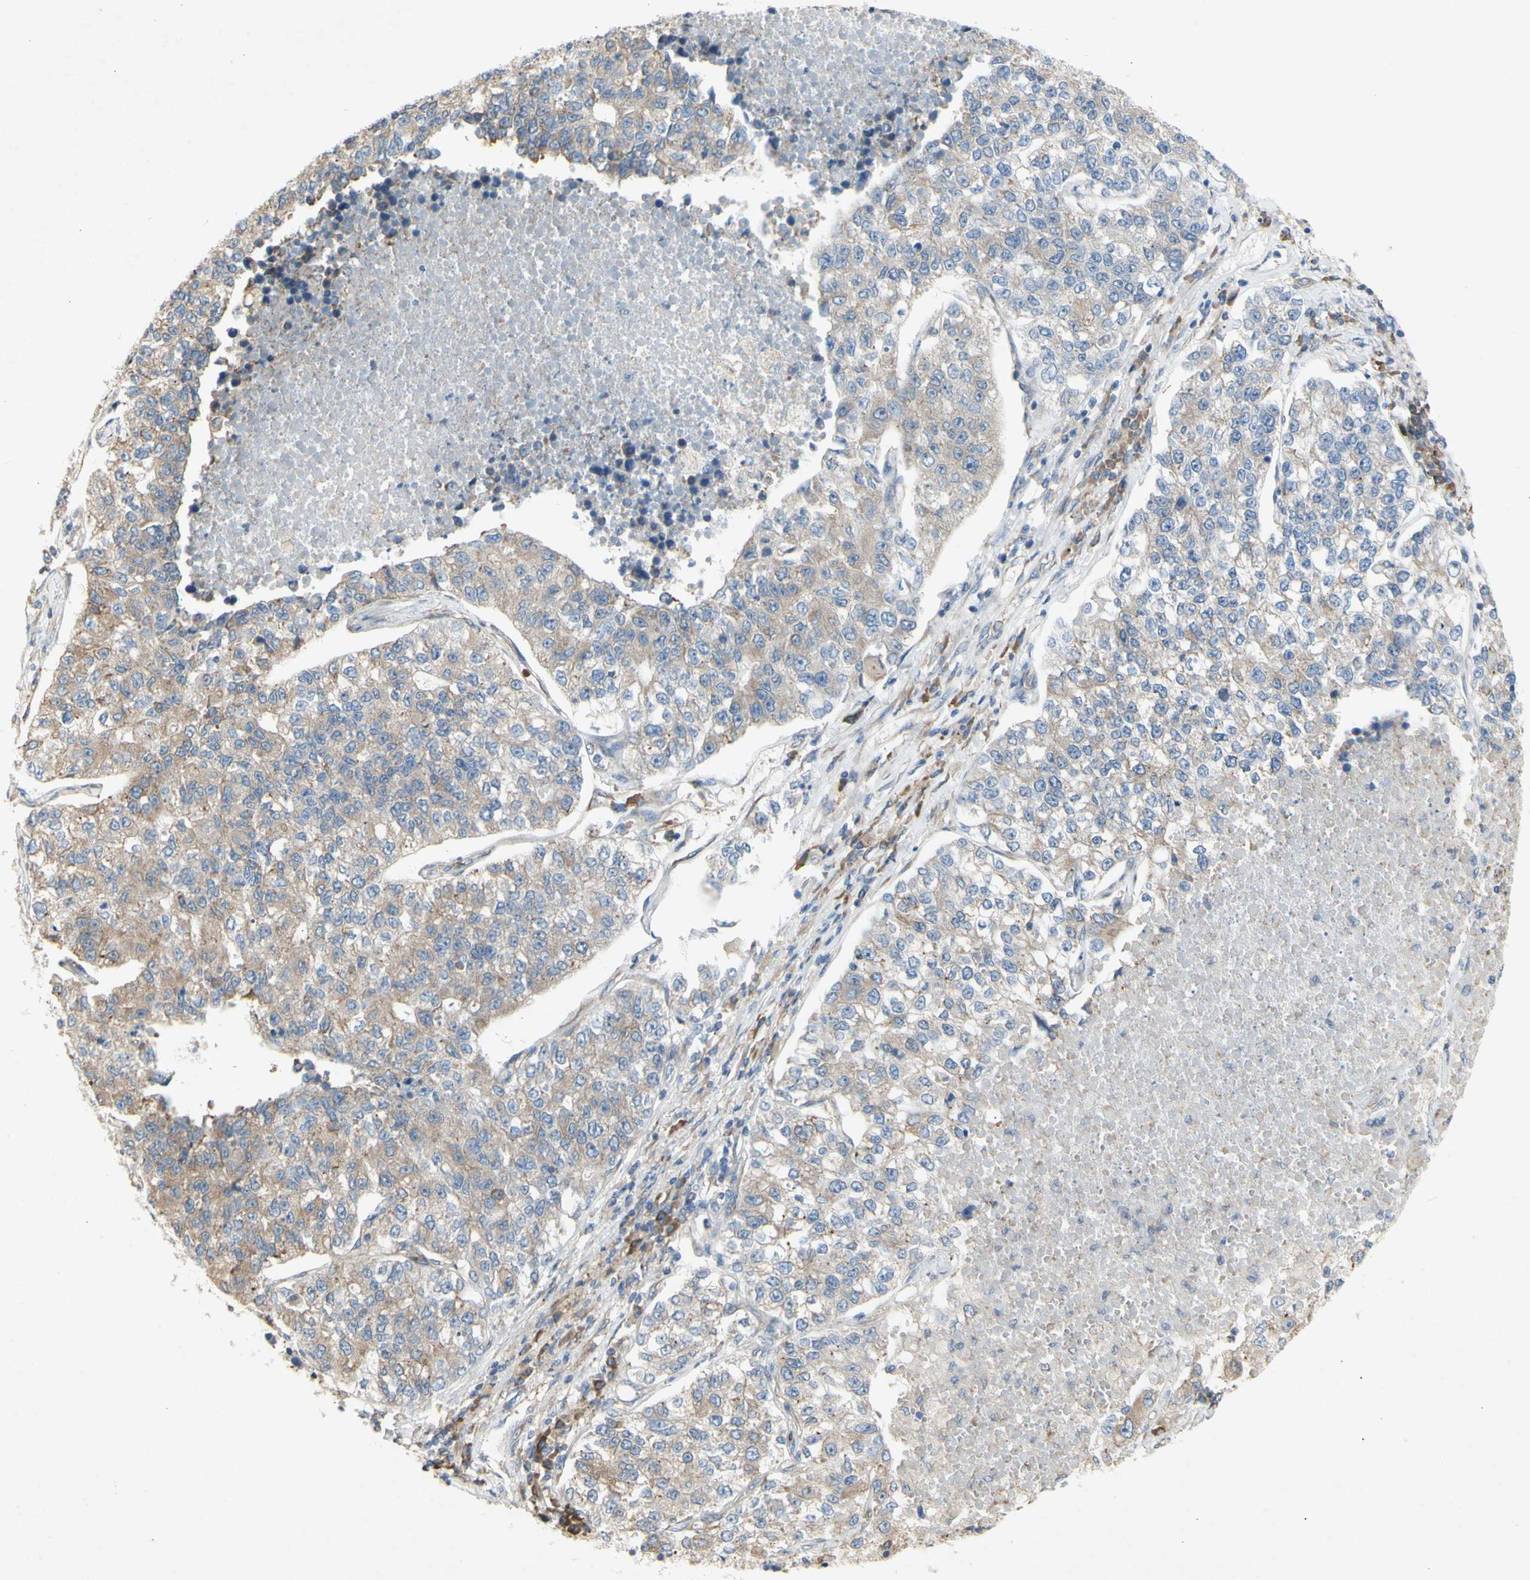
{"staining": {"intensity": "weak", "quantity": ">75%", "location": "cytoplasmic/membranous"}, "tissue": "lung cancer", "cell_type": "Tumor cells", "image_type": "cancer", "snomed": [{"axis": "morphology", "description": "Adenocarcinoma, NOS"}, {"axis": "topography", "description": "Lung"}], "caption": "Immunohistochemistry (IHC) histopathology image of neoplastic tissue: human lung cancer (adenocarcinoma) stained using immunohistochemistry displays low levels of weak protein expression localized specifically in the cytoplasmic/membranous of tumor cells, appearing as a cytoplasmic/membranous brown color.", "gene": "KLC1", "patient": {"sex": "male", "age": 49}}